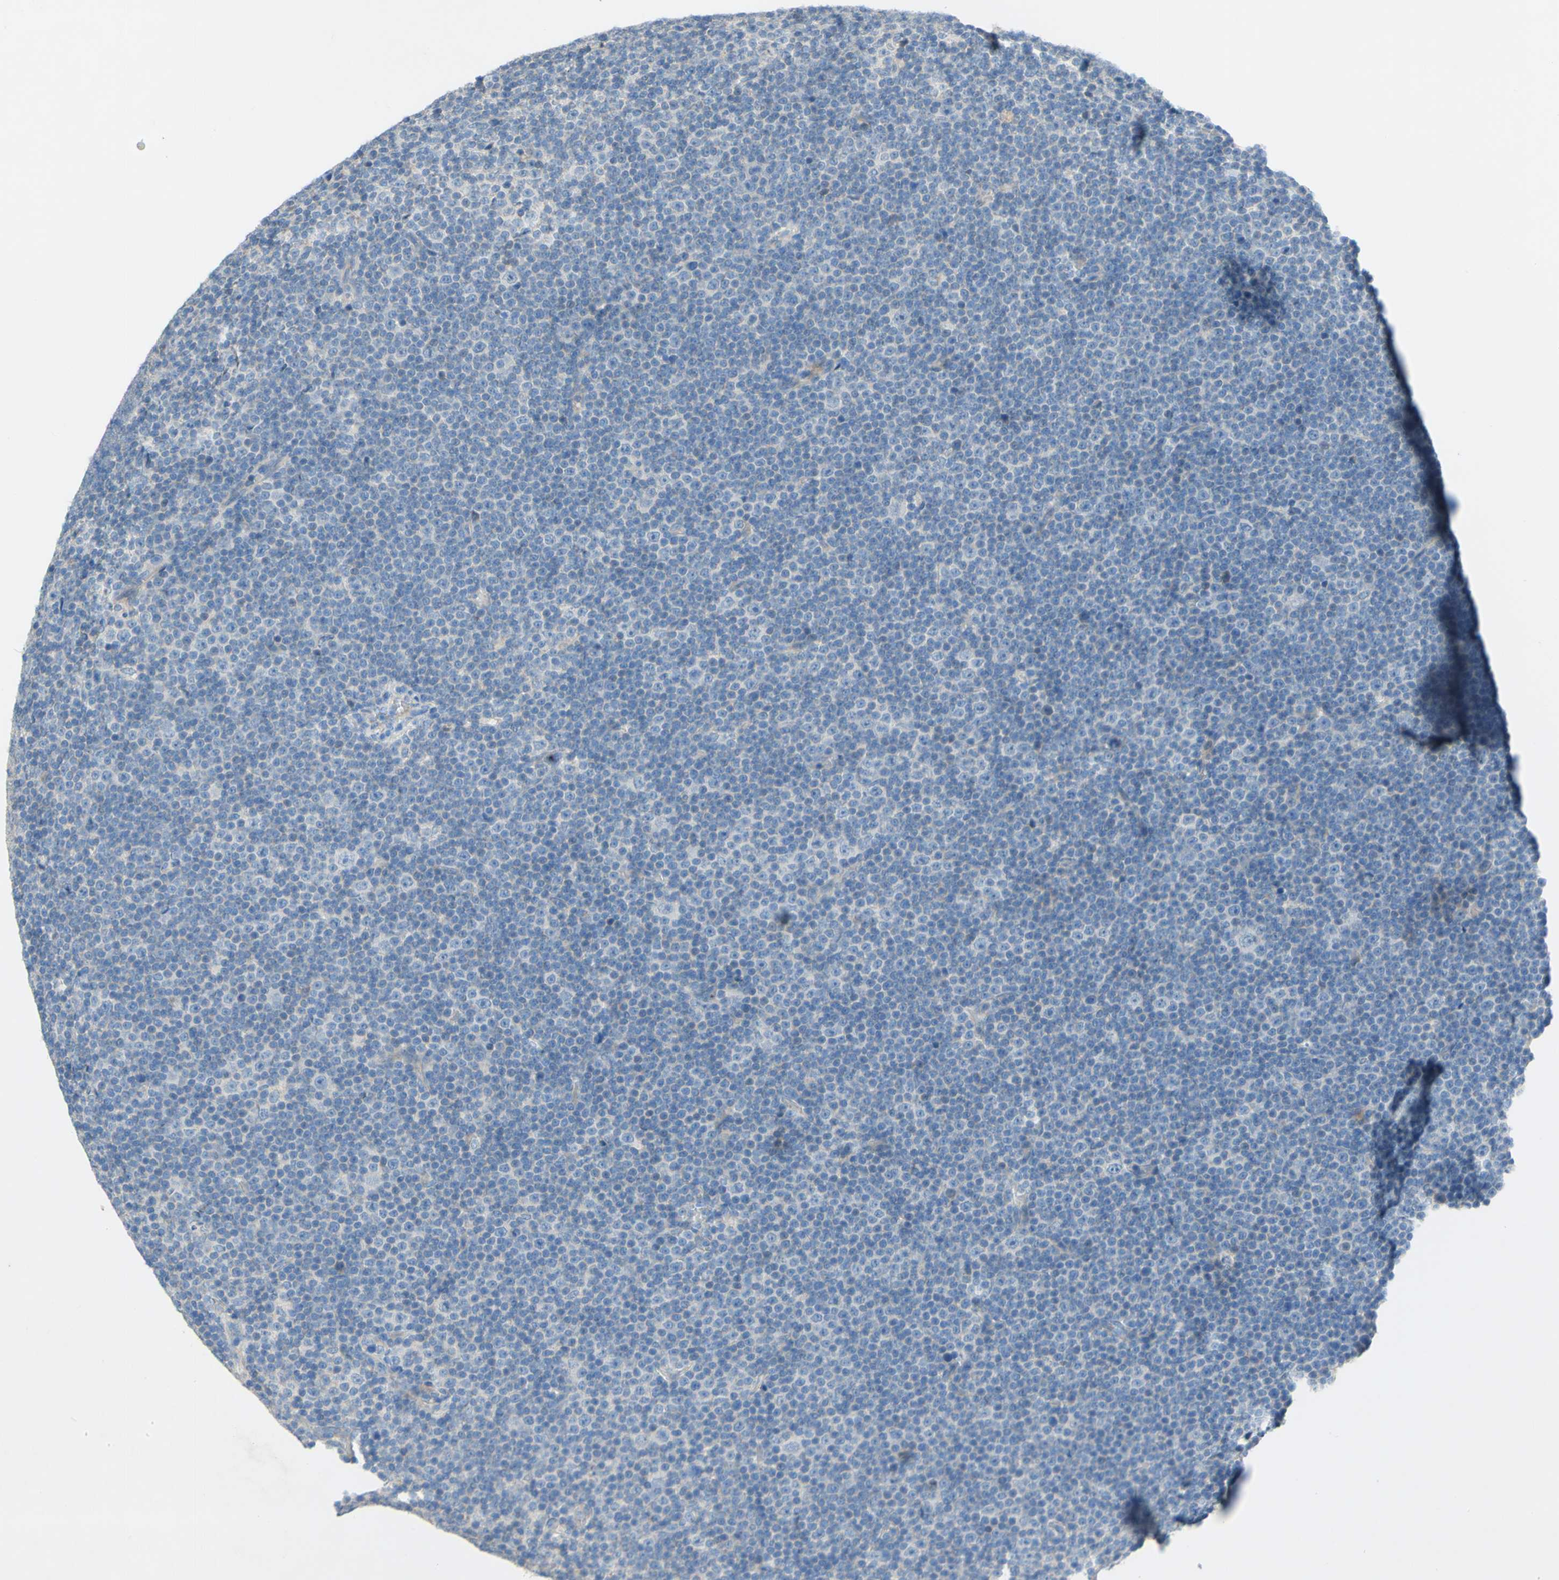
{"staining": {"intensity": "negative", "quantity": "none", "location": "none"}, "tissue": "lymphoma", "cell_type": "Tumor cells", "image_type": "cancer", "snomed": [{"axis": "morphology", "description": "Malignant lymphoma, non-Hodgkin's type, Low grade"}, {"axis": "topography", "description": "Lymph node"}], "caption": "Lymphoma stained for a protein using immunohistochemistry (IHC) exhibits no staining tumor cells.", "gene": "ACADL", "patient": {"sex": "female", "age": 67}}